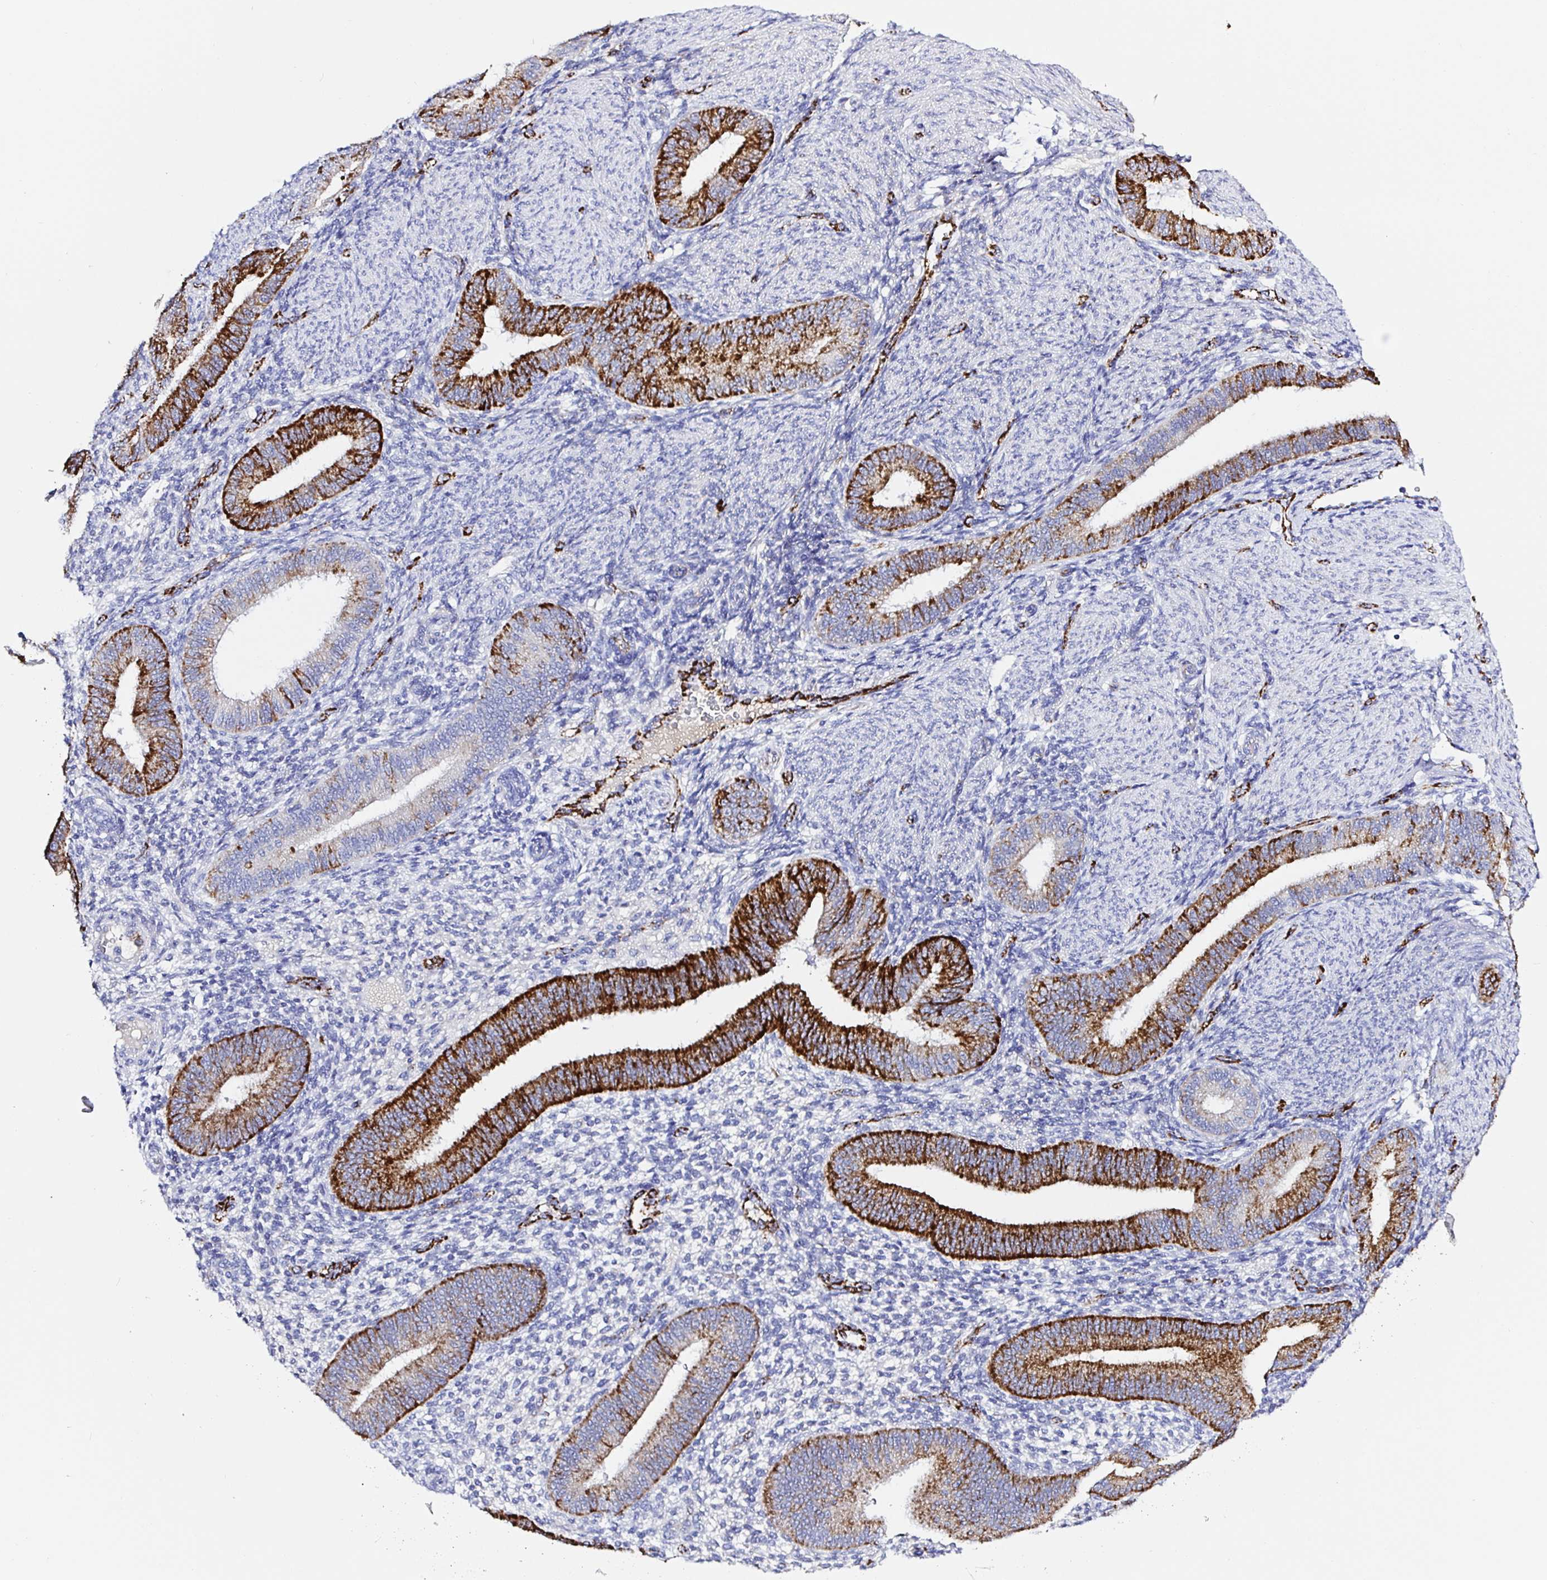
{"staining": {"intensity": "negative", "quantity": "none", "location": "none"}, "tissue": "endometrium", "cell_type": "Cells in endometrial stroma", "image_type": "normal", "snomed": [{"axis": "morphology", "description": "Normal tissue, NOS"}, {"axis": "topography", "description": "Endometrium"}], "caption": "Immunohistochemistry of normal endometrium shows no expression in cells in endometrial stroma. (DAB (3,3'-diaminobenzidine) immunohistochemistry with hematoxylin counter stain).", "gene": "MAOA", "patient": {"sex": "female", "age": 39}}